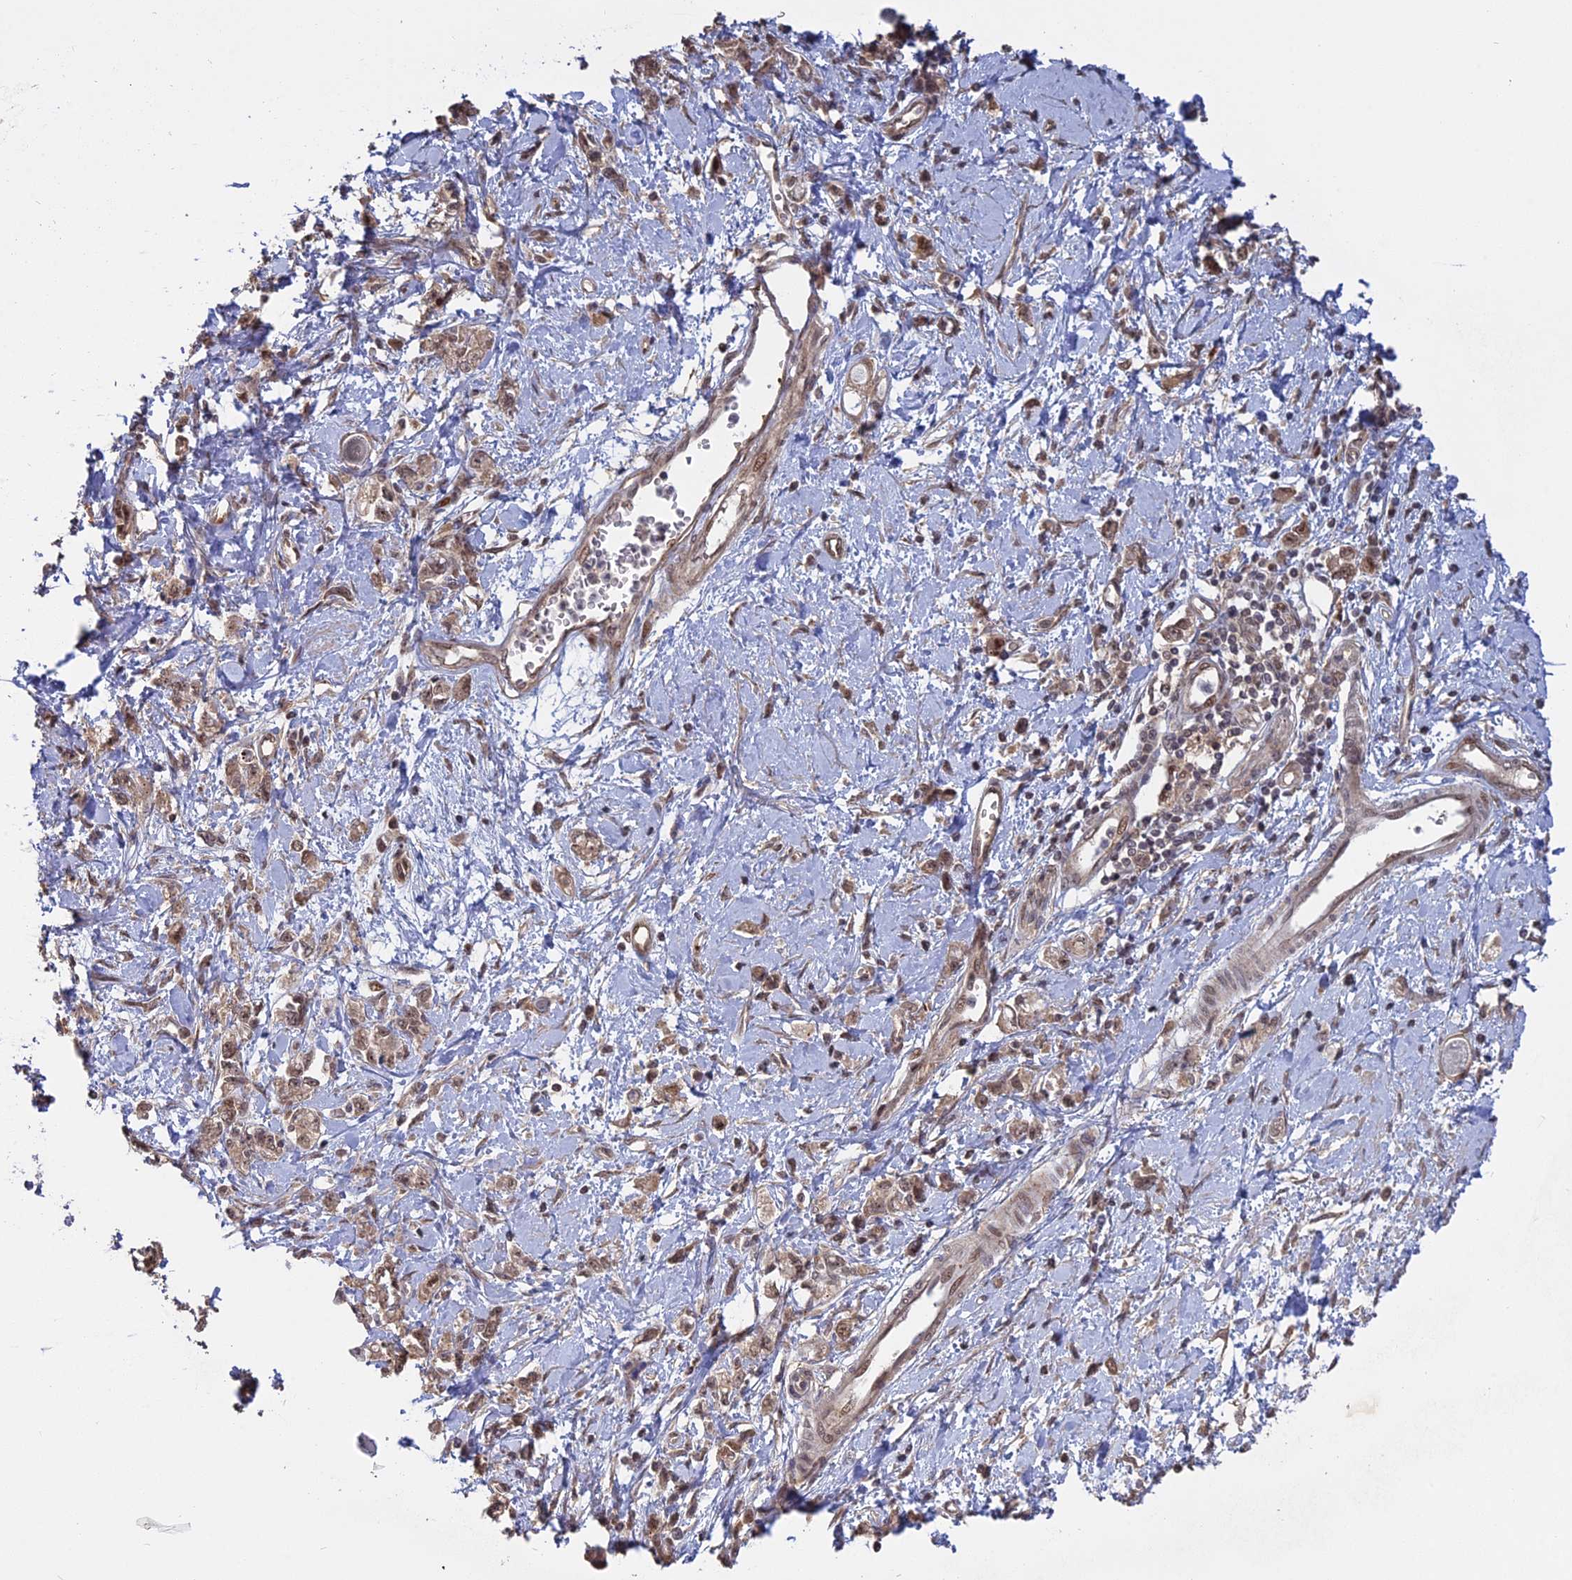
{"staining": {"intensity": "weak", "quantity": ">75%", "location": "cytoplasmic/membranous,nuclear"}, "tissue": "stomach cancer", "cell_type": "Tumor cells", "image_type": "cancer", "snomed": [{"axis": "morphology", "description": "Adenocarcinoma, NOS"}, {"axis": "topography", "description": "Stomach"}], "caption": "IHC histopathology image of neoplastic tissue: stomach cancer stained using immunohistochemistry (IHC) exhibits low levels of weak protein expression localized specifically in the cytoplasmic/membranous and nuclear of tumor cells, appearing as a cytoplasmic/membranous and nuclear brown color.", "gene": "PKIG", "patient": {"sex": "female", "age": 76}}